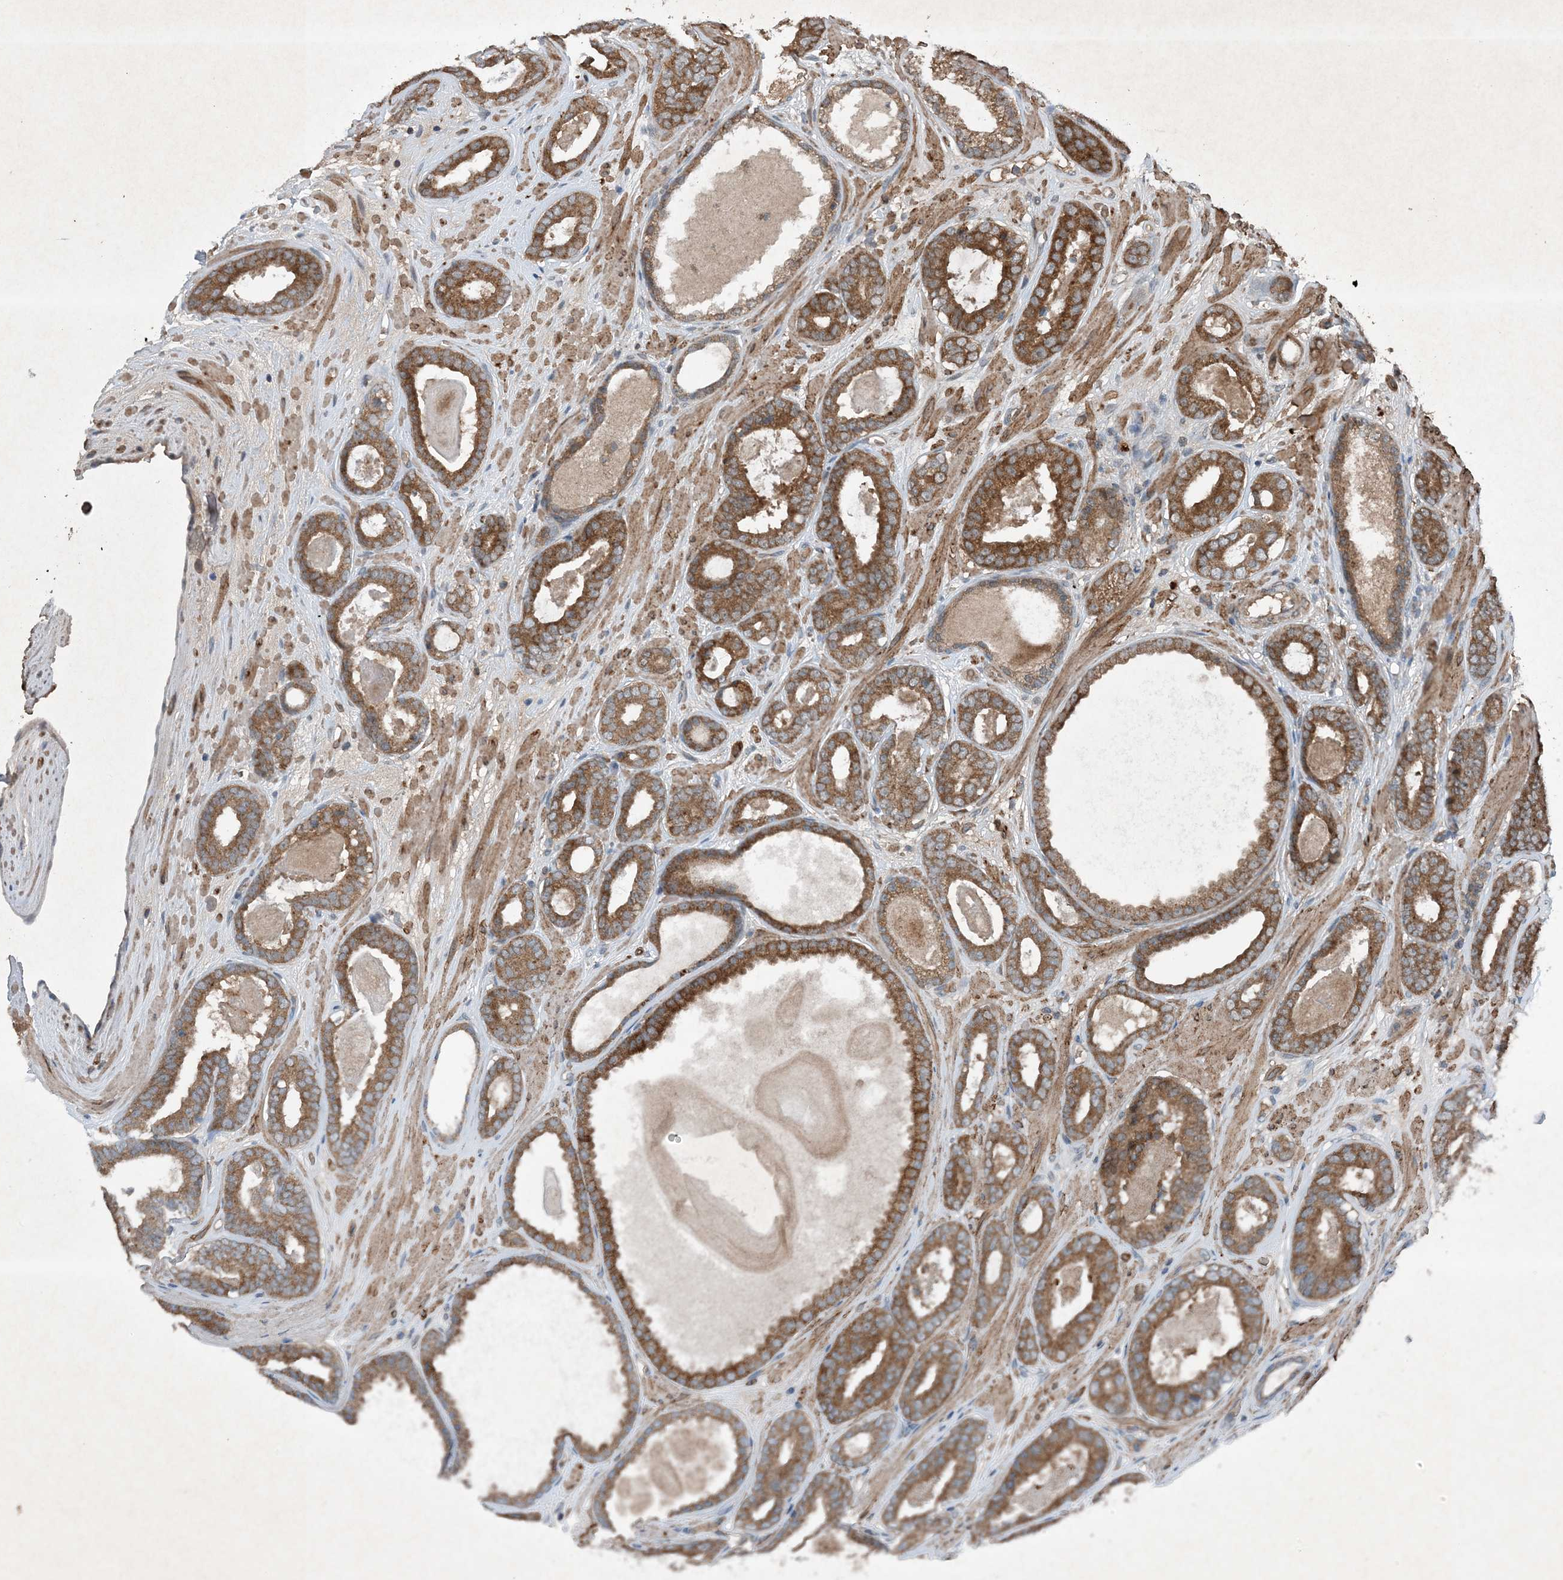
{"staining": {"intensity": "moderate", "quantity": ">75%", "location": "cytoplasmic/membranous"}, "tissue": "prostate cancer", "cell_type": "Tumor cells", "image_type": "cancer", "snomed": [{"axis": "morphology", "description": "Adenocarcinoma, High grade"}, {"axis": "topography", "description": "Prostate"}], "caption": "The photomicrograph displays staining of prostate cancer, revealing moderate cytoplasmic/membranous protein staining (brown color) within tumor cells.", "gene": "GNG5", "patient": {"sex": "male", "age": 60}}